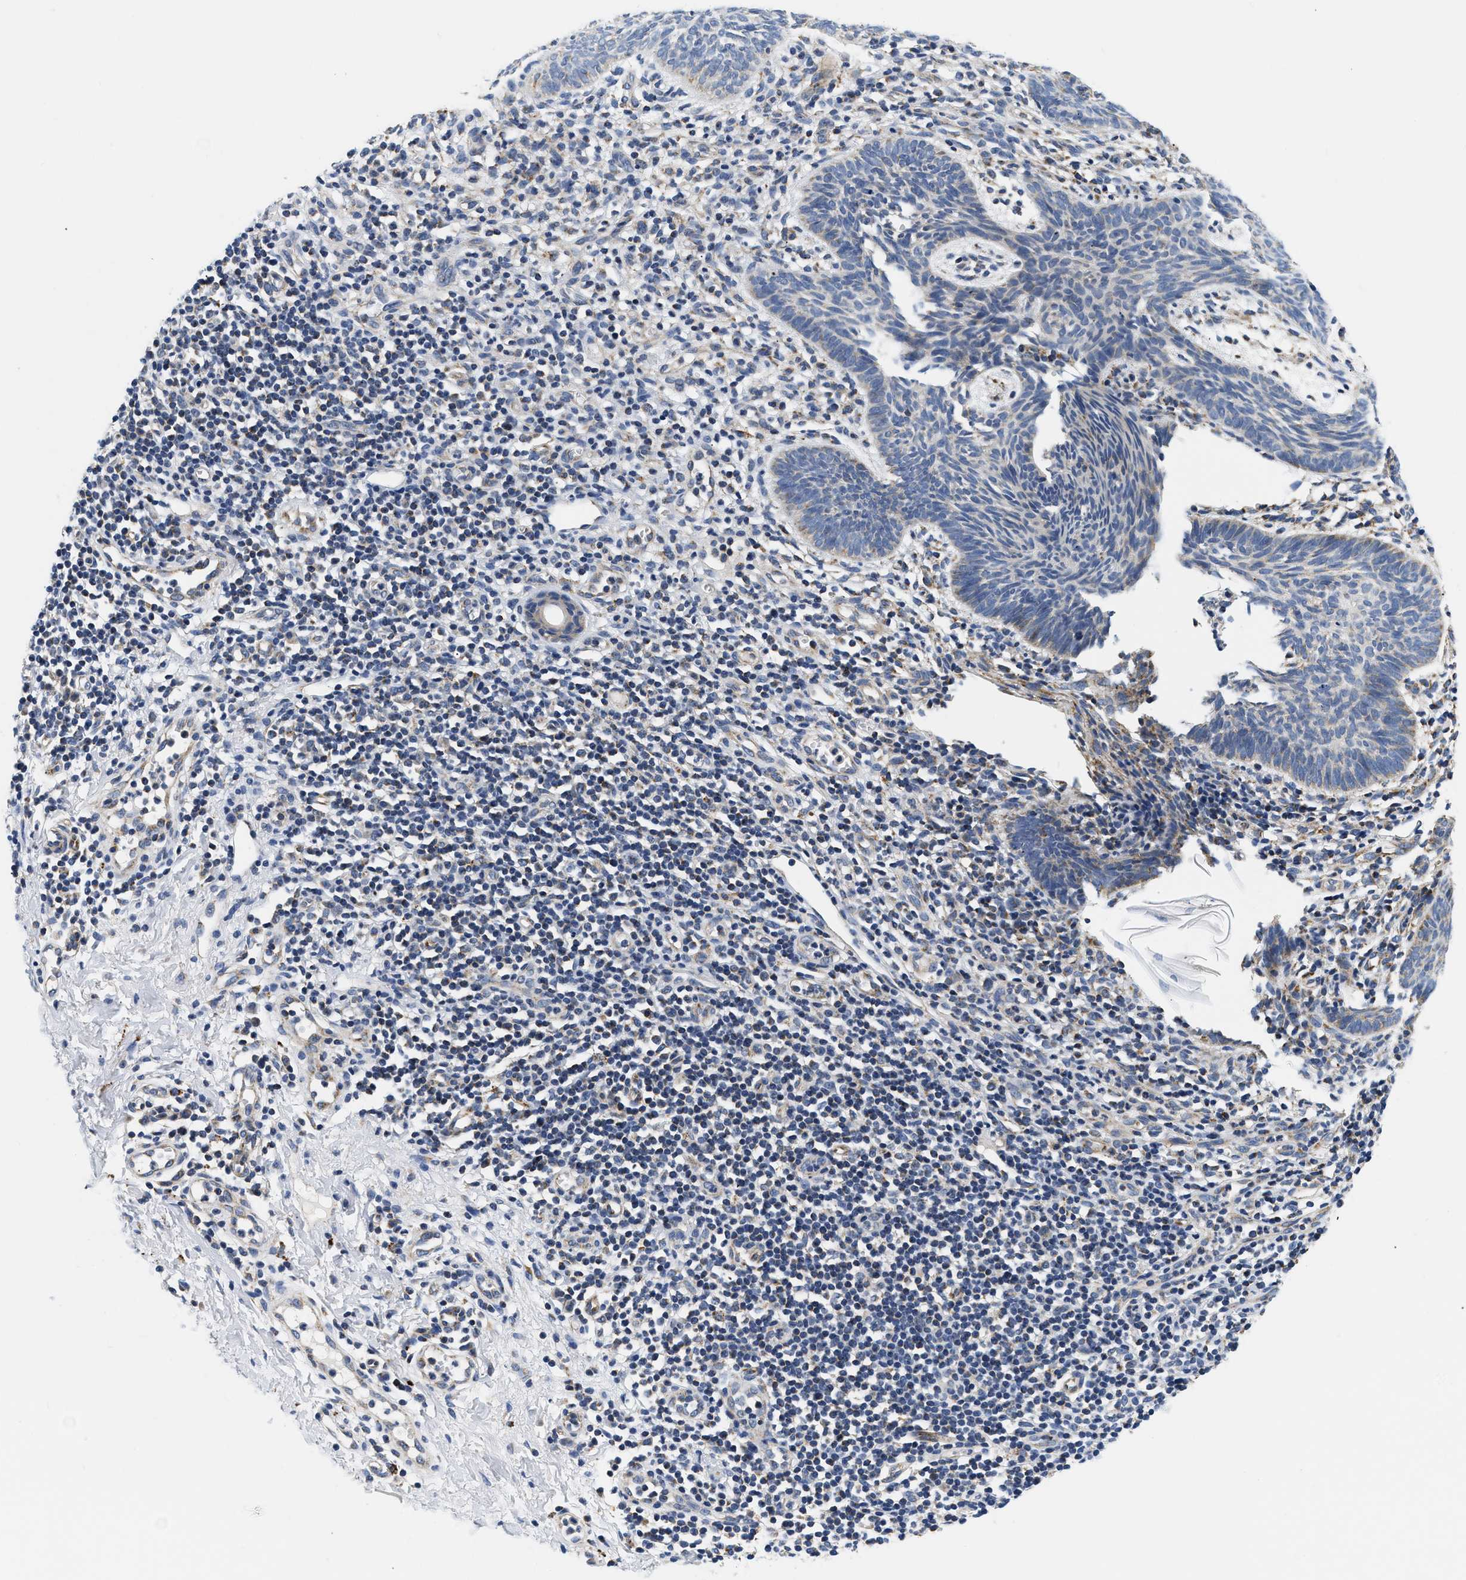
{"staining": {"intensity": "negative", "quantity": "none", "location": "none"}, "tissue": "skin cancer", "cell_type": "Tumor cells", "image_type": "cancer", "snomed": [{"axis": "morphology", "description": "Basal cell carcinoma"}, {"axis": "topography", "description": "Skin"}], "caption": "The immunohistochemistry (IHC) histopathology image has no significant staining in tumor cells of skin cancer tissue.", "gene": "PDP1", "patient": {"sex": "male", "age": 60}}